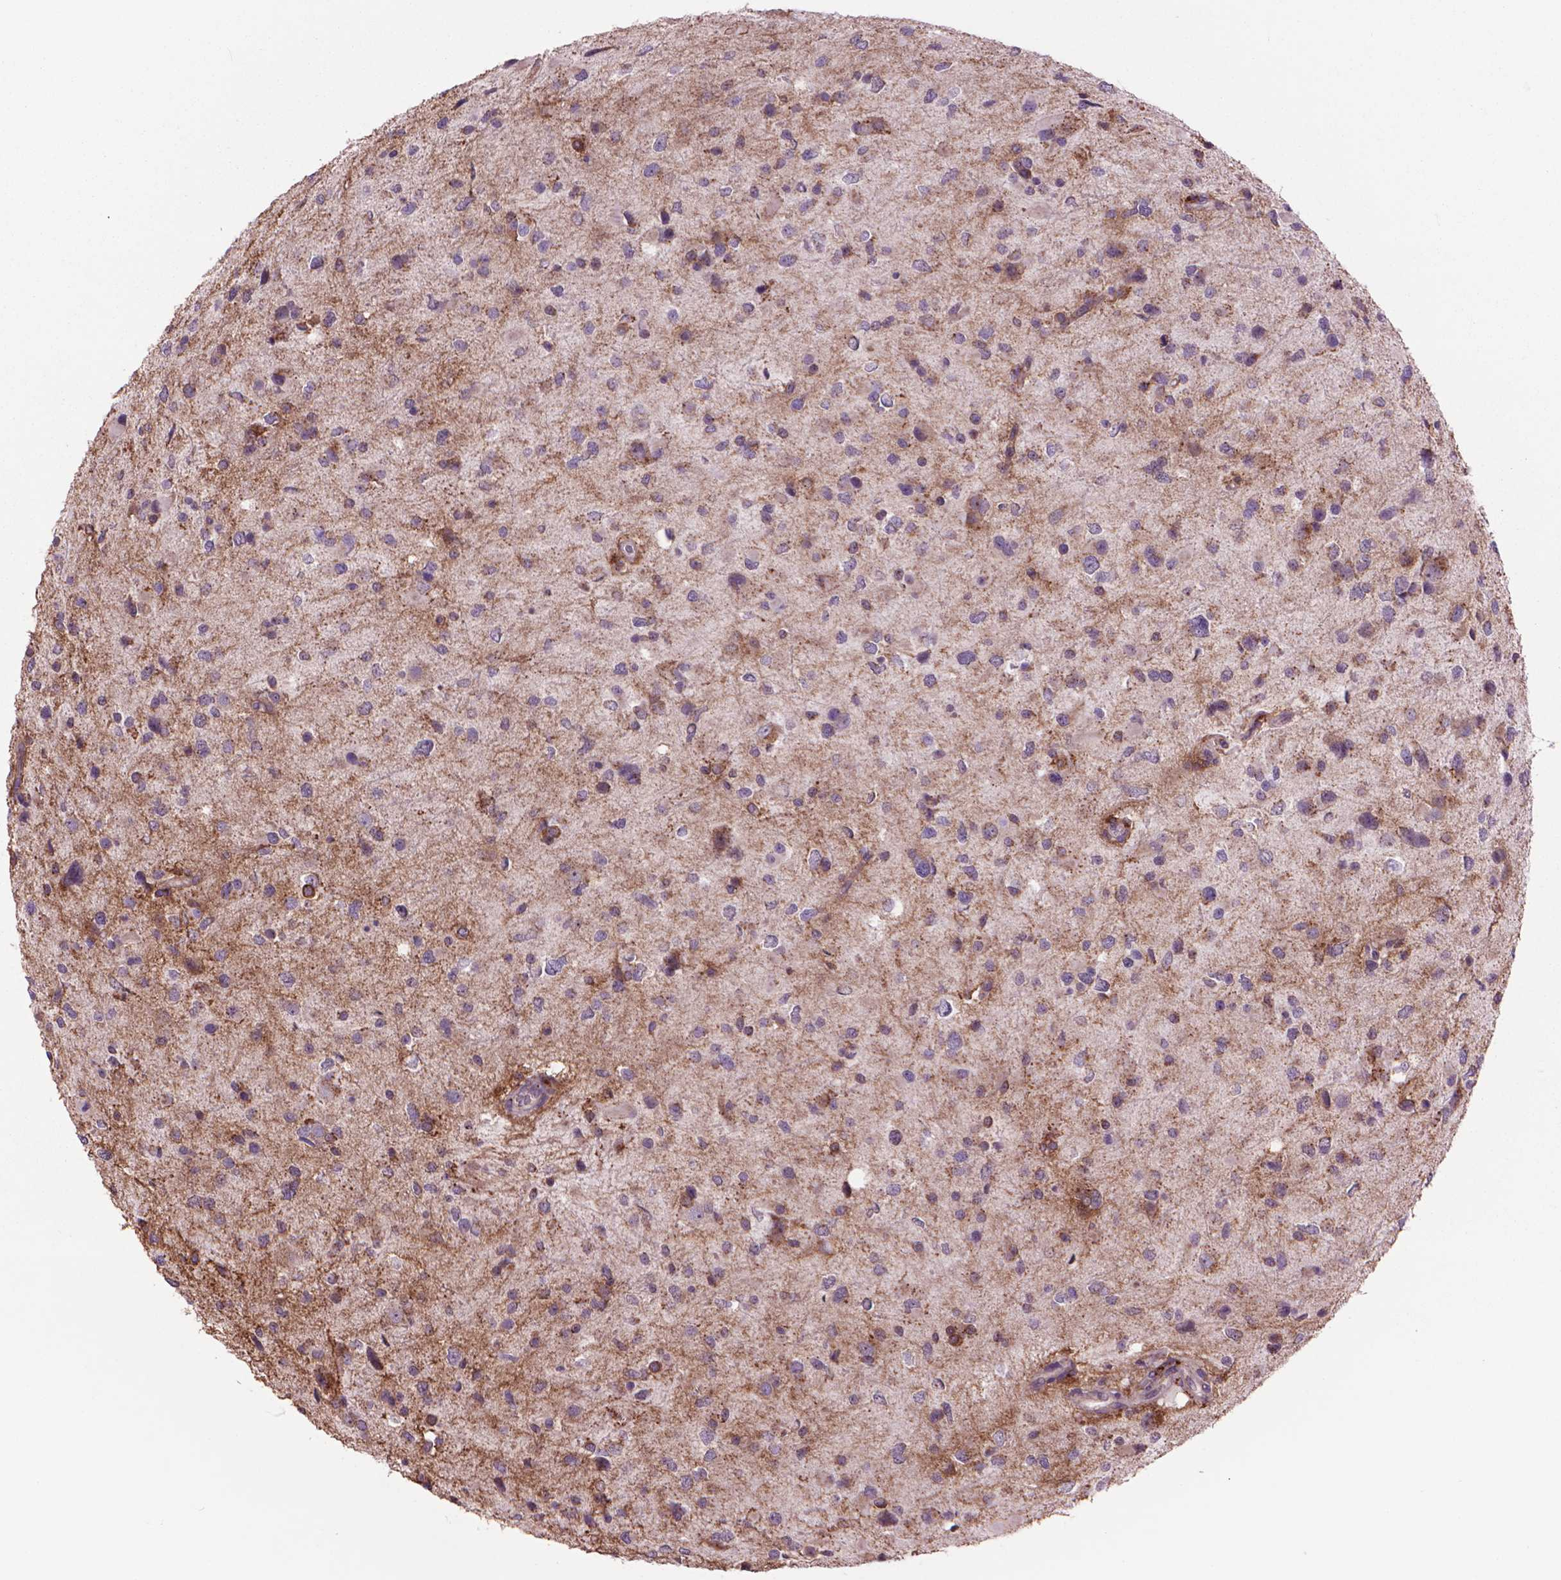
{"staining": {"intensity": "moderate", "quantity": "<25%", "location": "cytoplasmic/membranous"}, "tissue": "glioma", "cell_type": "Tumor cells", "image_type": "cancer", "snomed": [{"axis": "morphology", "description": "Glioma, malignant, Low grade"}, {"axis": "topography", "description": "Brain"}], "caption": "Malignant glioma (low-grade) stained with IHC displays moderate cytoplasmic/membranous expression in about <25% of tumor cells. Using DAB (brown) and hematoxylin (blue) stains, captured at high magnification using brightfield microscopy.", "gene": "GLB1", "patient": {"sex": "female", "age": 32}}